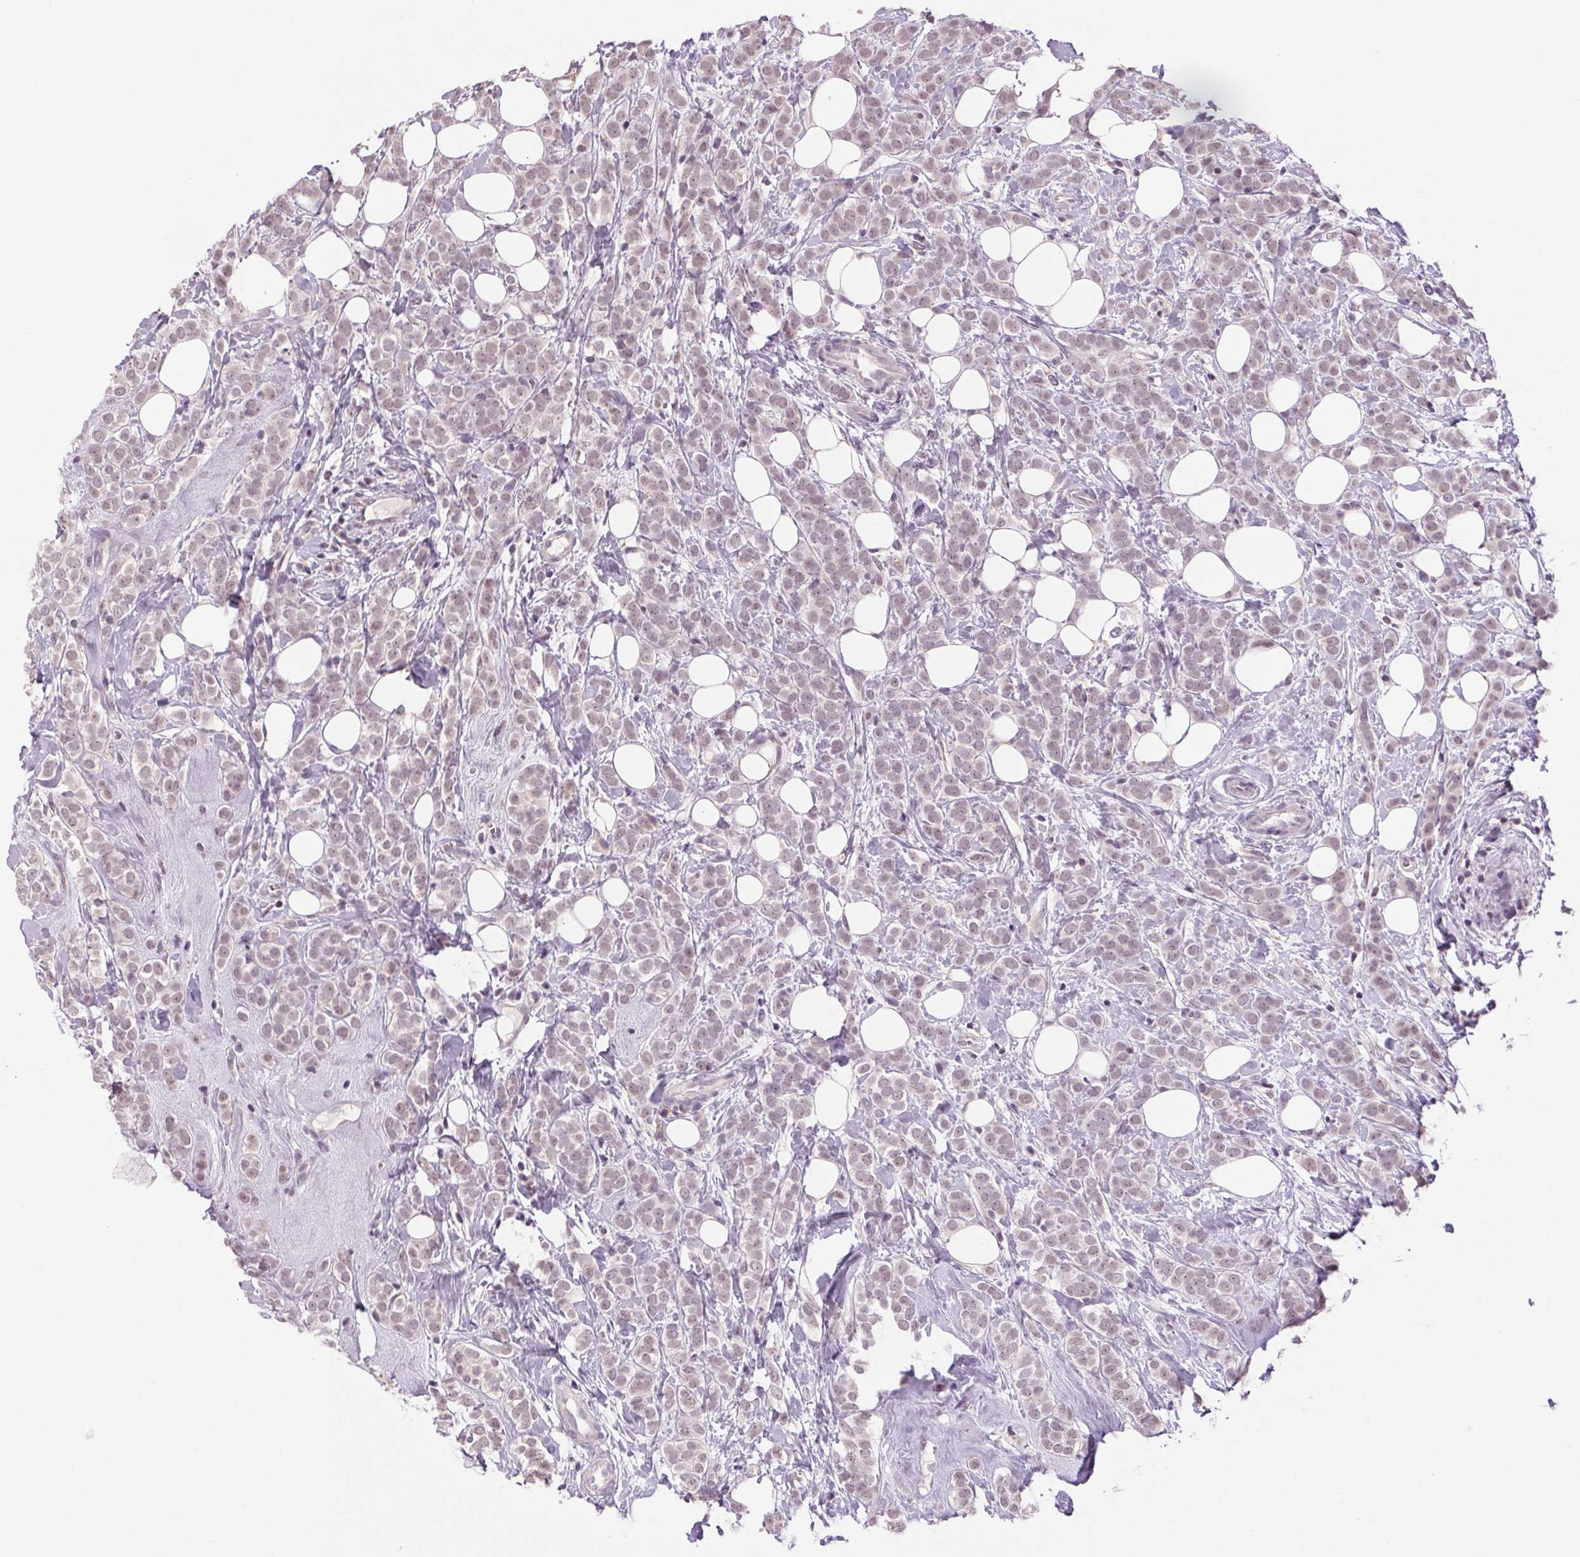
{"staining": {"intensity": "negative", "quantity": "none", "location": "none"}, "tissue": "breast cancer", "cell_type": "Tumor cells", "image_type": "cancer", "snomed": [{"axis": "morphology", "description": "Lobular carcinoma"}, {"axis": "topography", "description": "Breast"}], "caption": "An immunohistochemistry photomicrograph of lobular carcinoma (breast) is shown. There is no staining in tumor cells of lobular carcinoma (breast).", "gene": "KLHL40", "patient": {"sex": "female", "age": 49}}